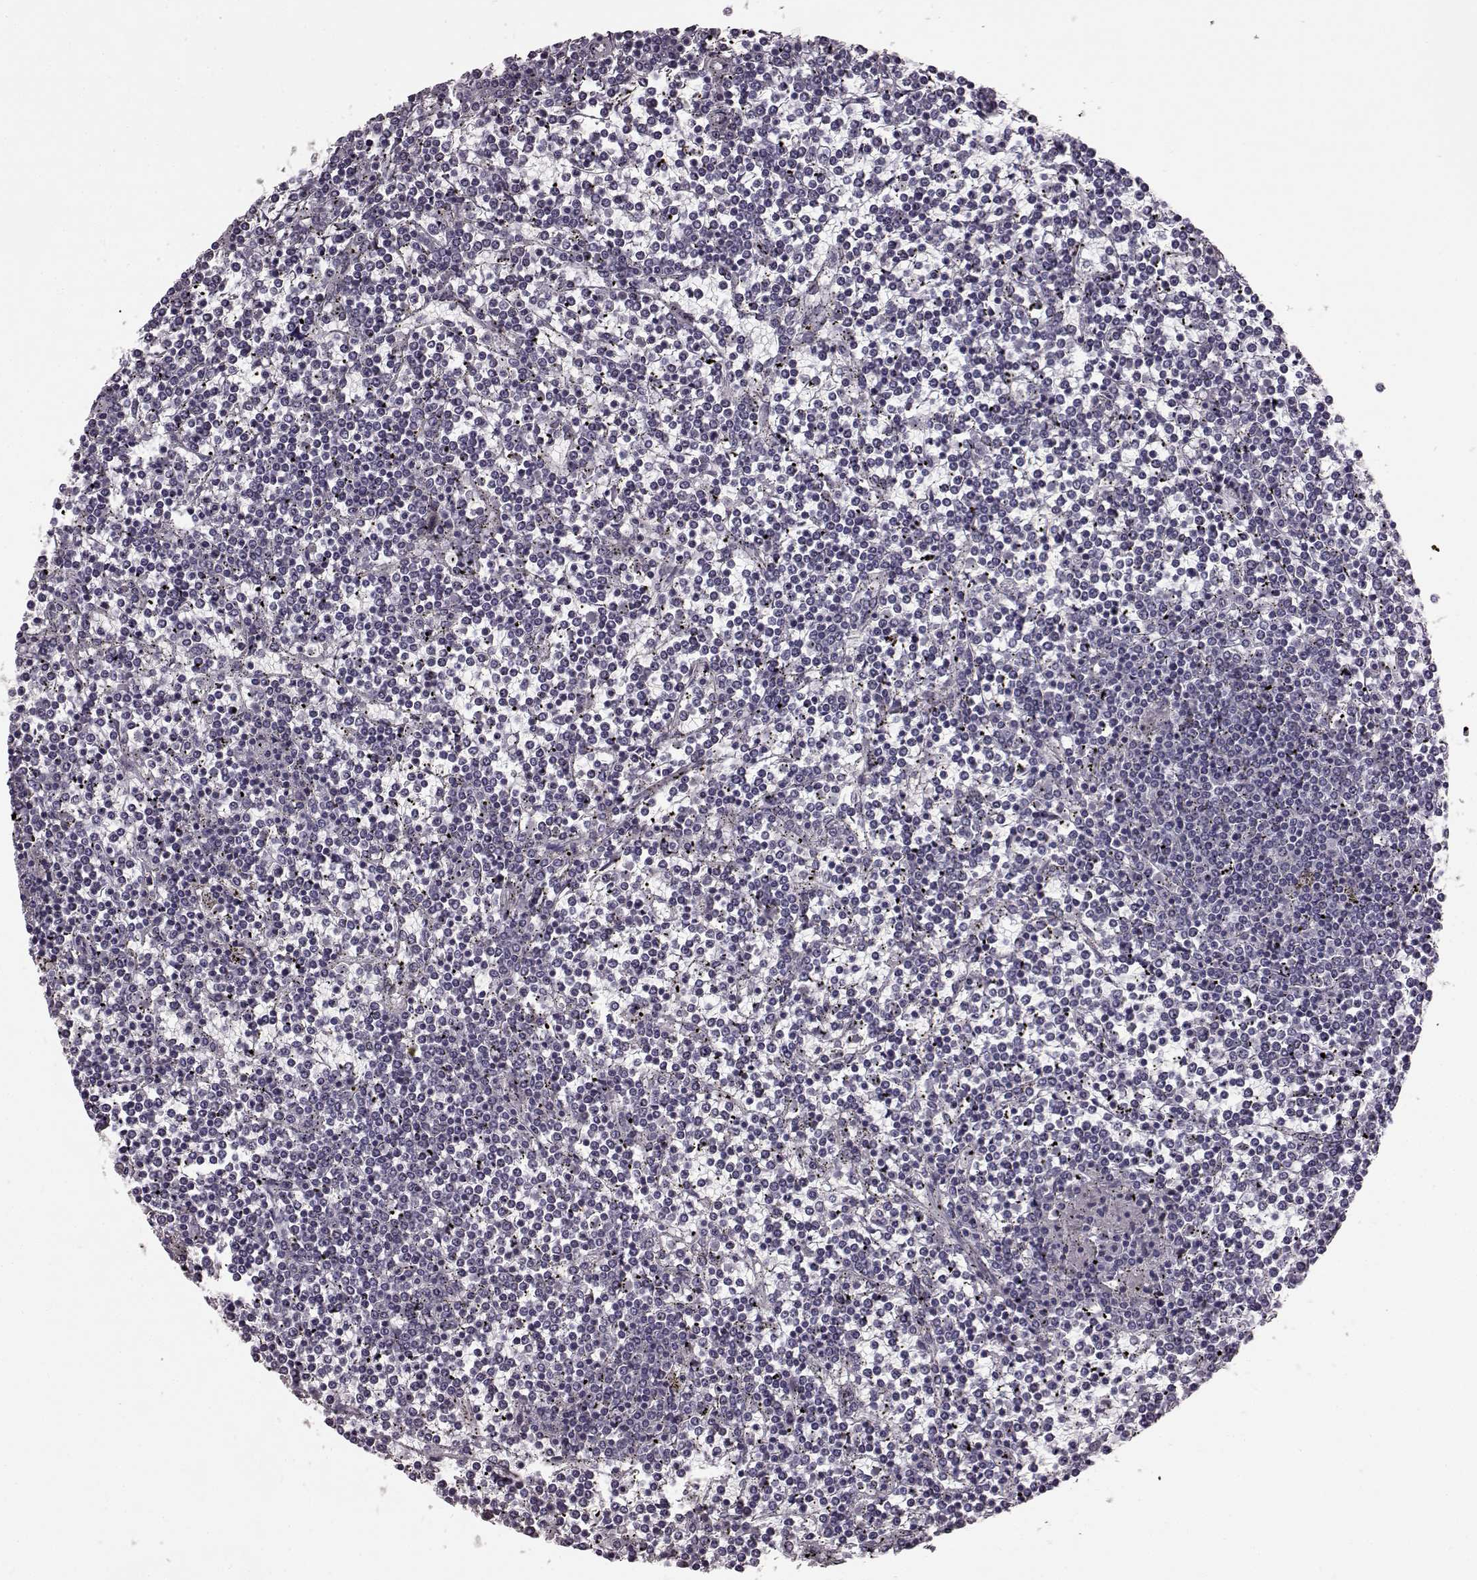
{"staining": {"intensity": "negative", "quantity": "none", "location": "none"}, "tissue": "lymphoma", "cell_type": "Tumor cells", "image_type": "cancer", "snomed": [{"axis": "morphology", "description": "Malignant lymphoma, non-Hodgkin's type, Low grade"}, {"axis": "topography", "description": "Spleen"}], "caption": "Lymphoma was stained to show a protein in brown. There is no significant staining in tumor cells.", "gene": "SLCO3A1", "patient": {"sex": "female", "age": 19}}